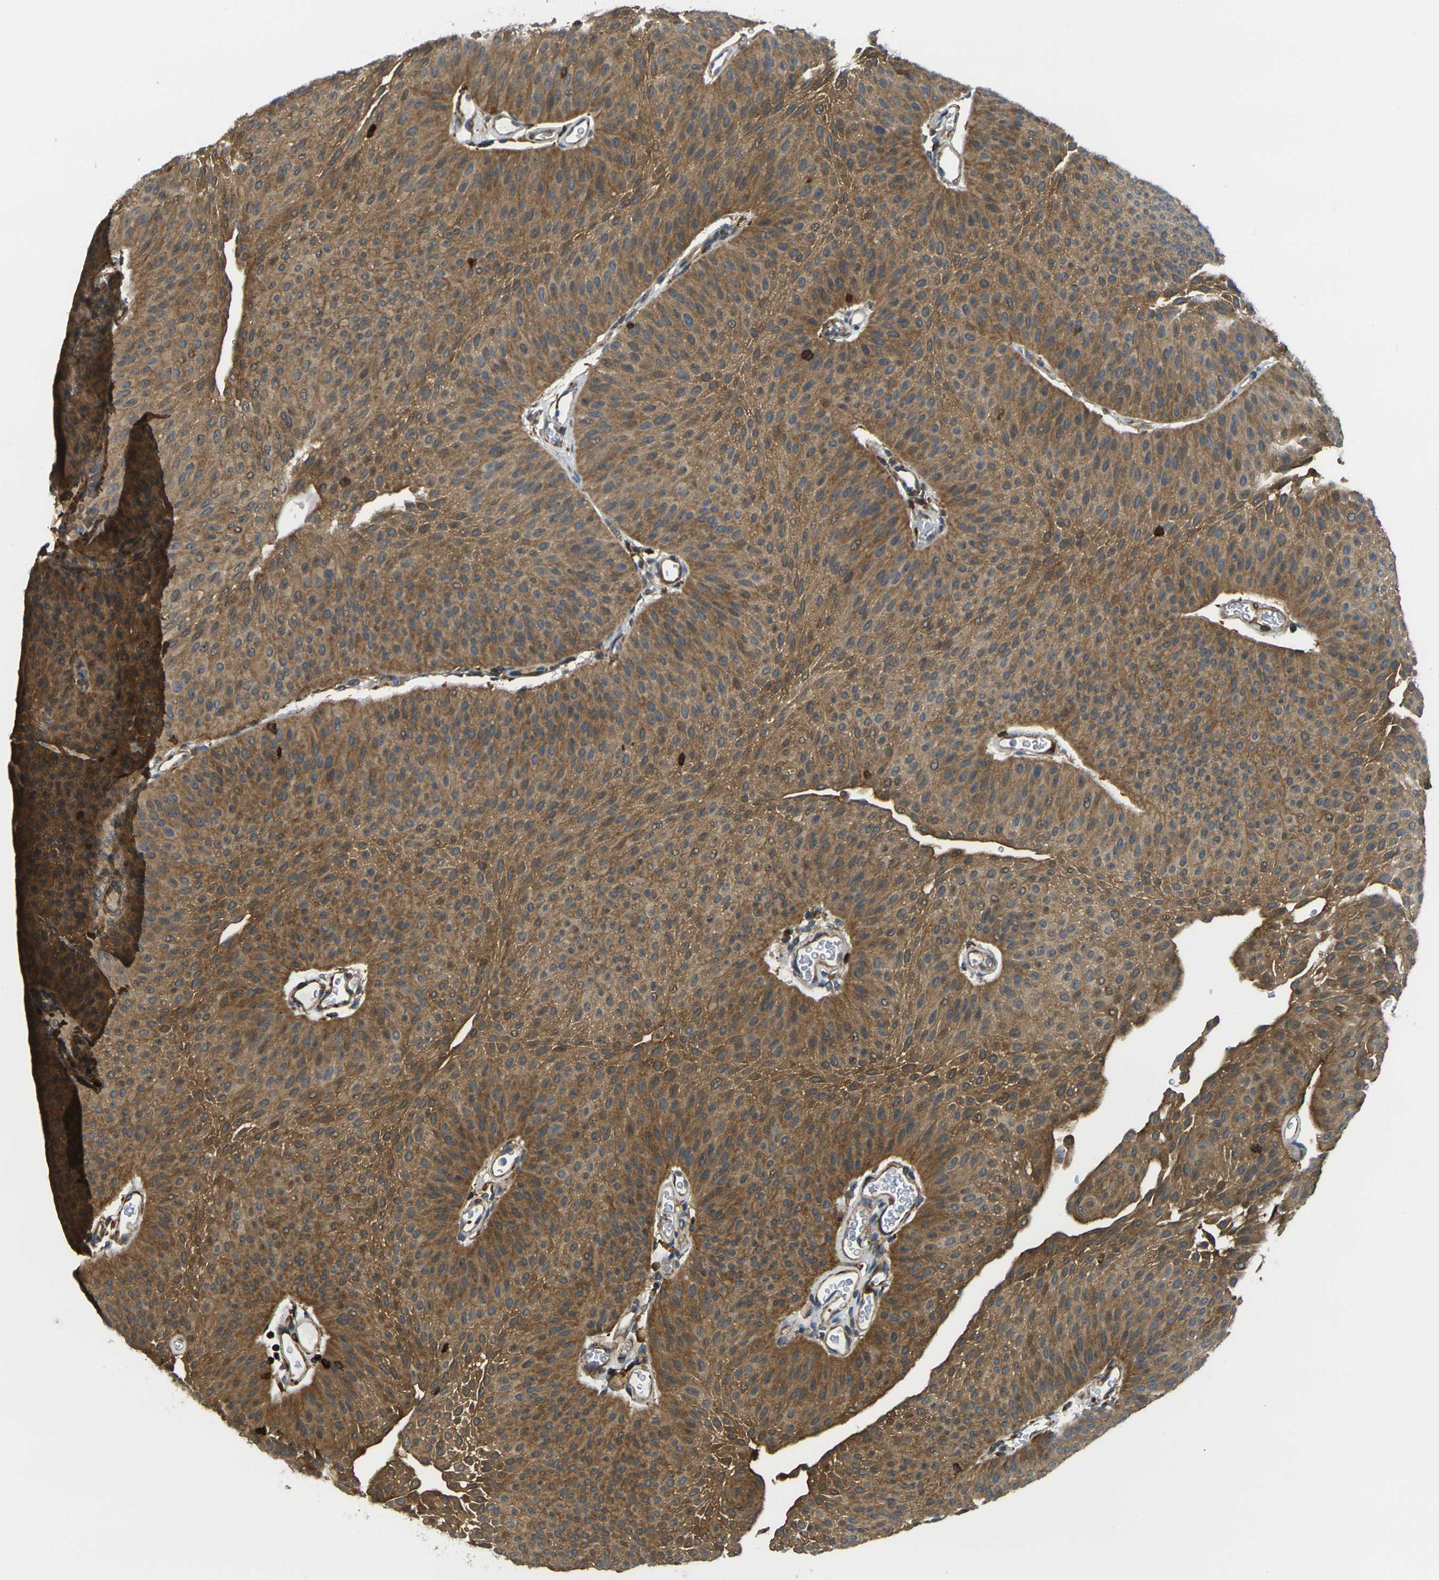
{"staining": {"intensity": "moderate", "quantity": ">75%", "location": "cytoplasmic/membranous"}, "tissue": "urothelial cancer", "cell_type": "Tumor cells", "image_type": "cancer", "snomed": [{"axis": "morphology", "description": "Urothelial carcinoma, Low grade"}, {"axis": "topography", "description": "Urinary bladder"}], "caption": "DAB (3,3'-diaminobenzidine) immunohistochemical staining of human urothelial cancer exhibits moderate cytoplasmic/membranous protein positivity in about >75% of tumor cells.", "gene": "LASP1", "patient": {"sex": "female", "age": 60}}